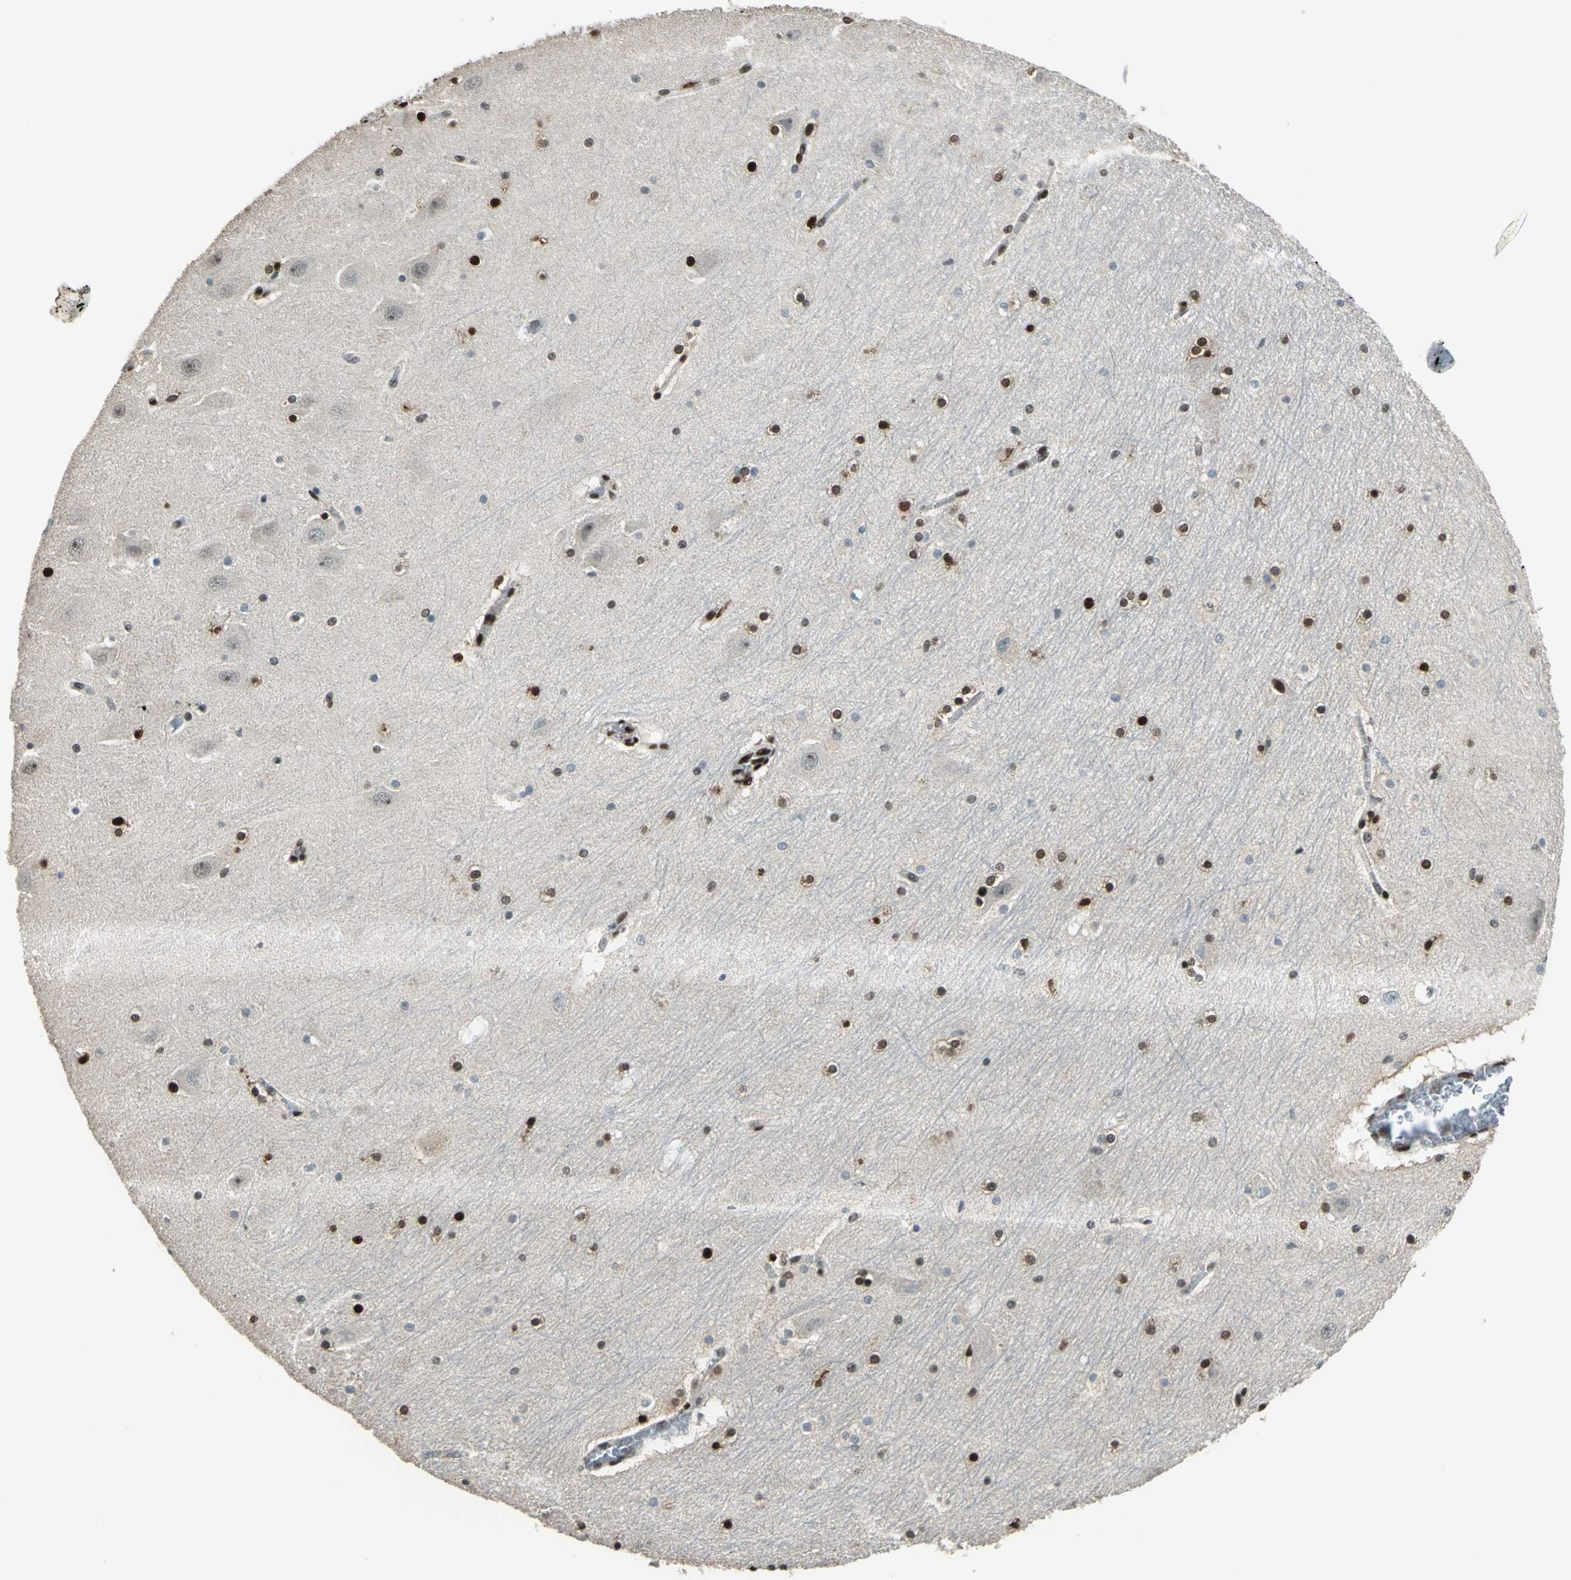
{"staining": {"intensity": "strong", "quantity": ">75%", "location": "nuclear"}, "tissue": "hippocampus", "cell_type": "Glial cells", "image_type": "normal", "snomed": [{"axis": "morphology", "description": "Normal tissue, NOS"}, {"axis": "topography", "description": "Hippocampus"}], "caption": "The image exhibits a brown stain indicating the presence of a protein in the nuclear of glial cells in hippocampus. (IHC, brightfield microscopy, high magnification).", "gene": "NFIA", "patient": {"sex": "male", "age": 45}}